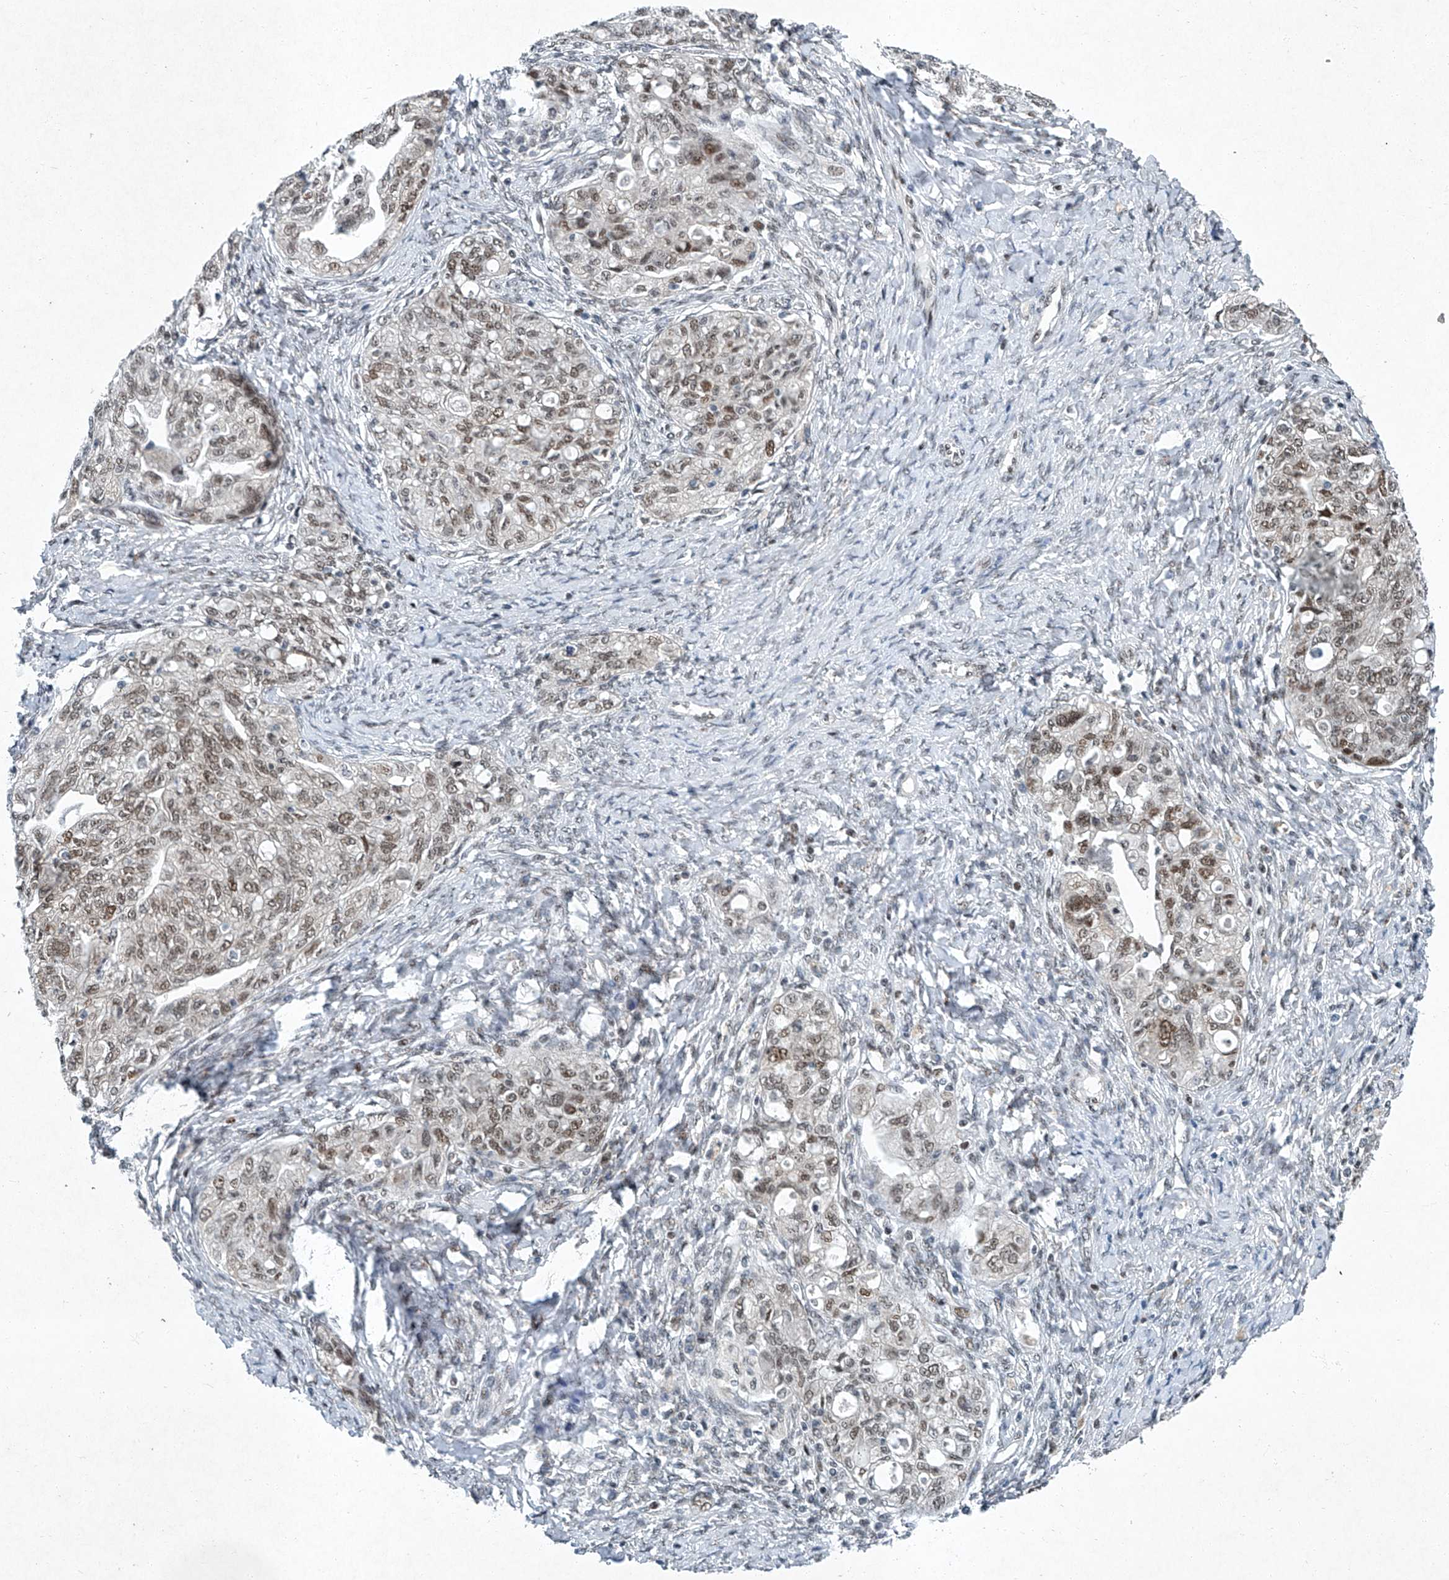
{"staining": {"intensity": "weak", "quantity": ">75%", "location": "nuclear"}, "tissue": "ovarian cancer", "cell_type": "Tumor cells", "image_type": "cancer", "snomed": [{"axis": "morphology", "description": "Carcinoma, NOS"}, {"axis": "morphology", "description": "Cystadenocarcinoma, serous, NOS"}, {"axis": "topography", "description": "Ovary"}], "caption": "A brown stain highlights weak nuclear staining of a protein in carcinoma (ovarian) tumor cells. (DAB (3,3'-diaminobenzidine) = brown stain, brightfield microscopy at high magnification).", "gene": "TFDP1", "patient": {"sex": "female", "age": 69}}